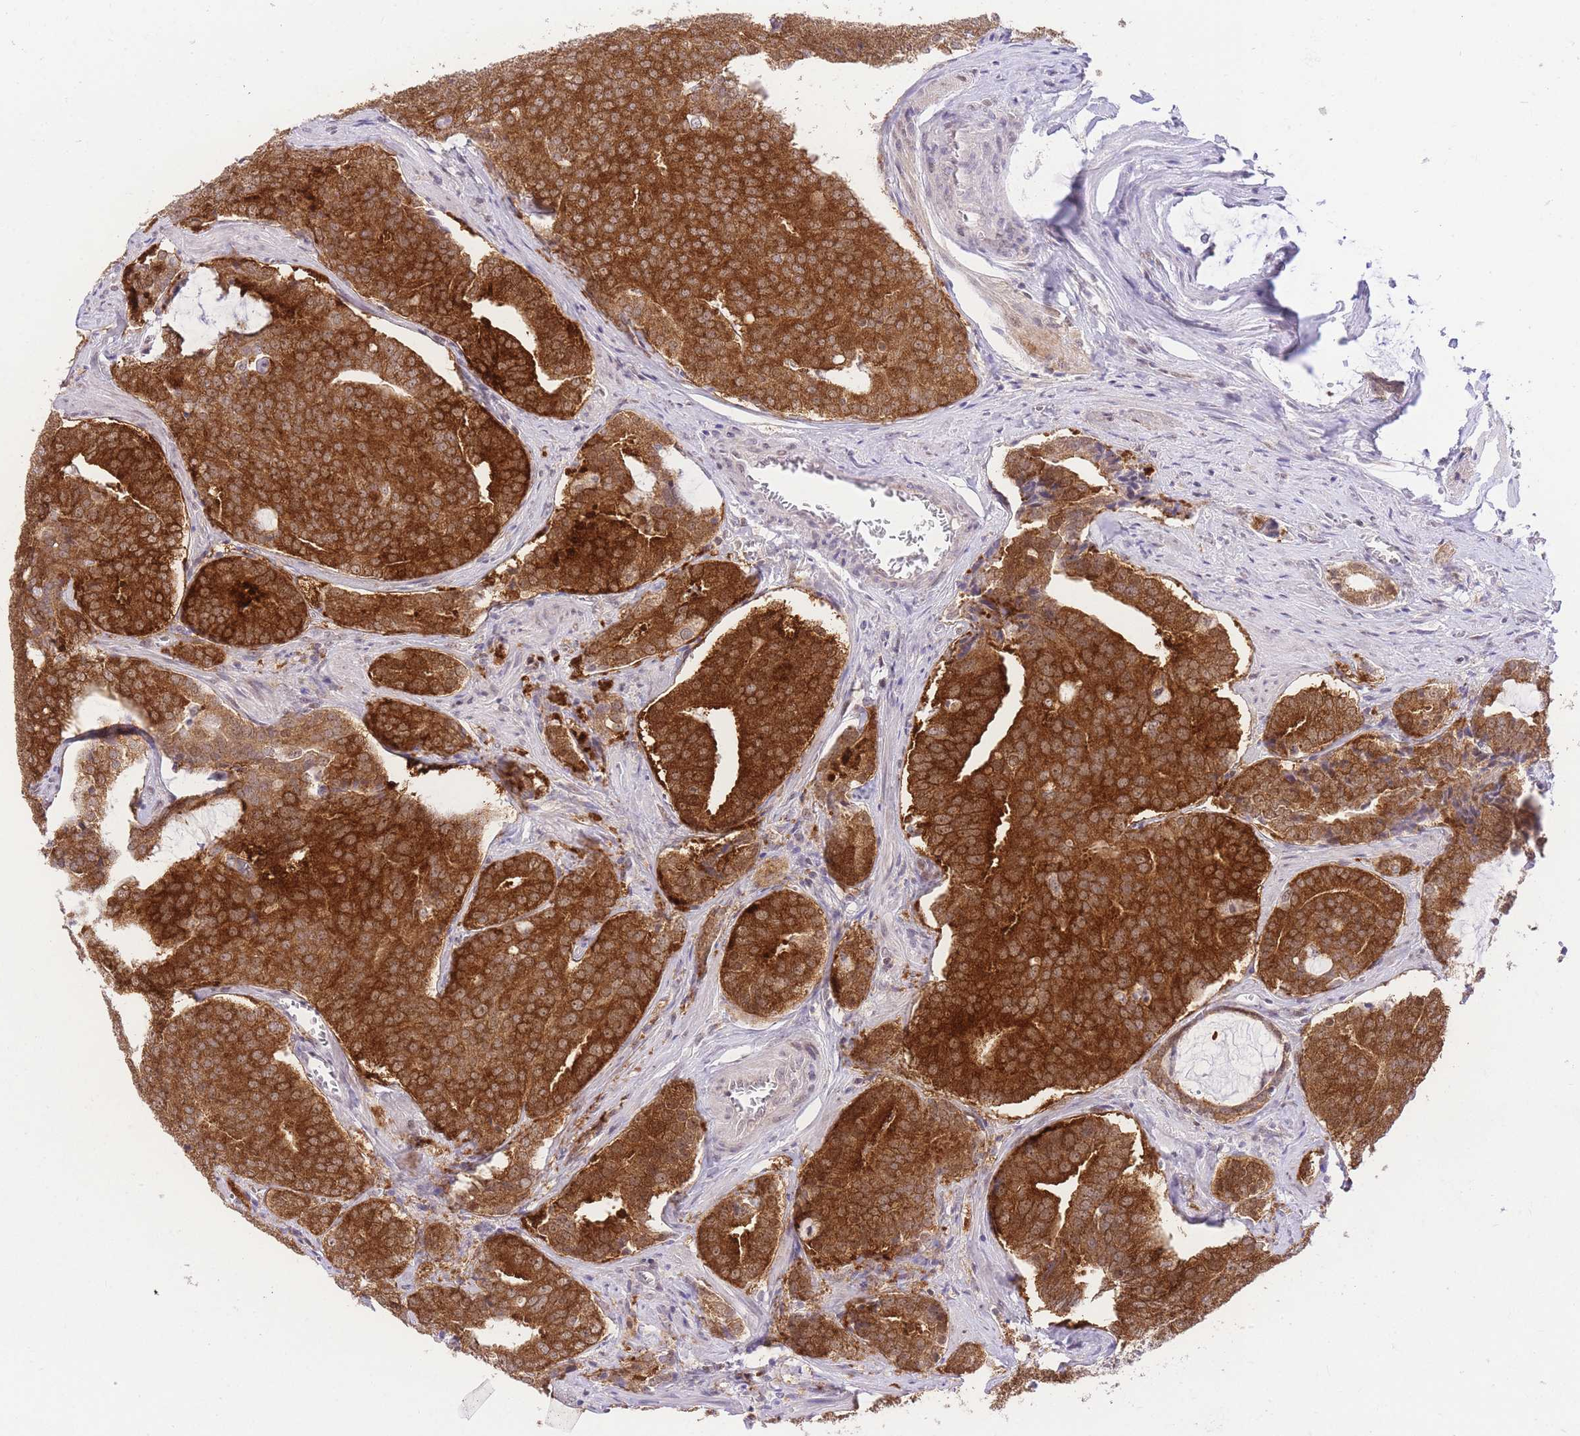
{"staining": {"intensity": "strong", "quantity": ">75%", "location": "cytoplasmic/membranous"}, "tissue": "prostate cancer", "cell_type": "Tumor cells", "image_type": "cancer", "snomed": [{"axis": "morphology", "description": "Adenocarcinoma, High grade"}, {"axis": "topography", "description": "Prostate"}], "caption": "Strong cytoplasmic/membranous protein positivity is seen in approximately >75% of tumor cells in prostate cancer (high-grade adenocarcinoma).", "gene": "STK39", "patient": {"sex": "male", "age": 55}}